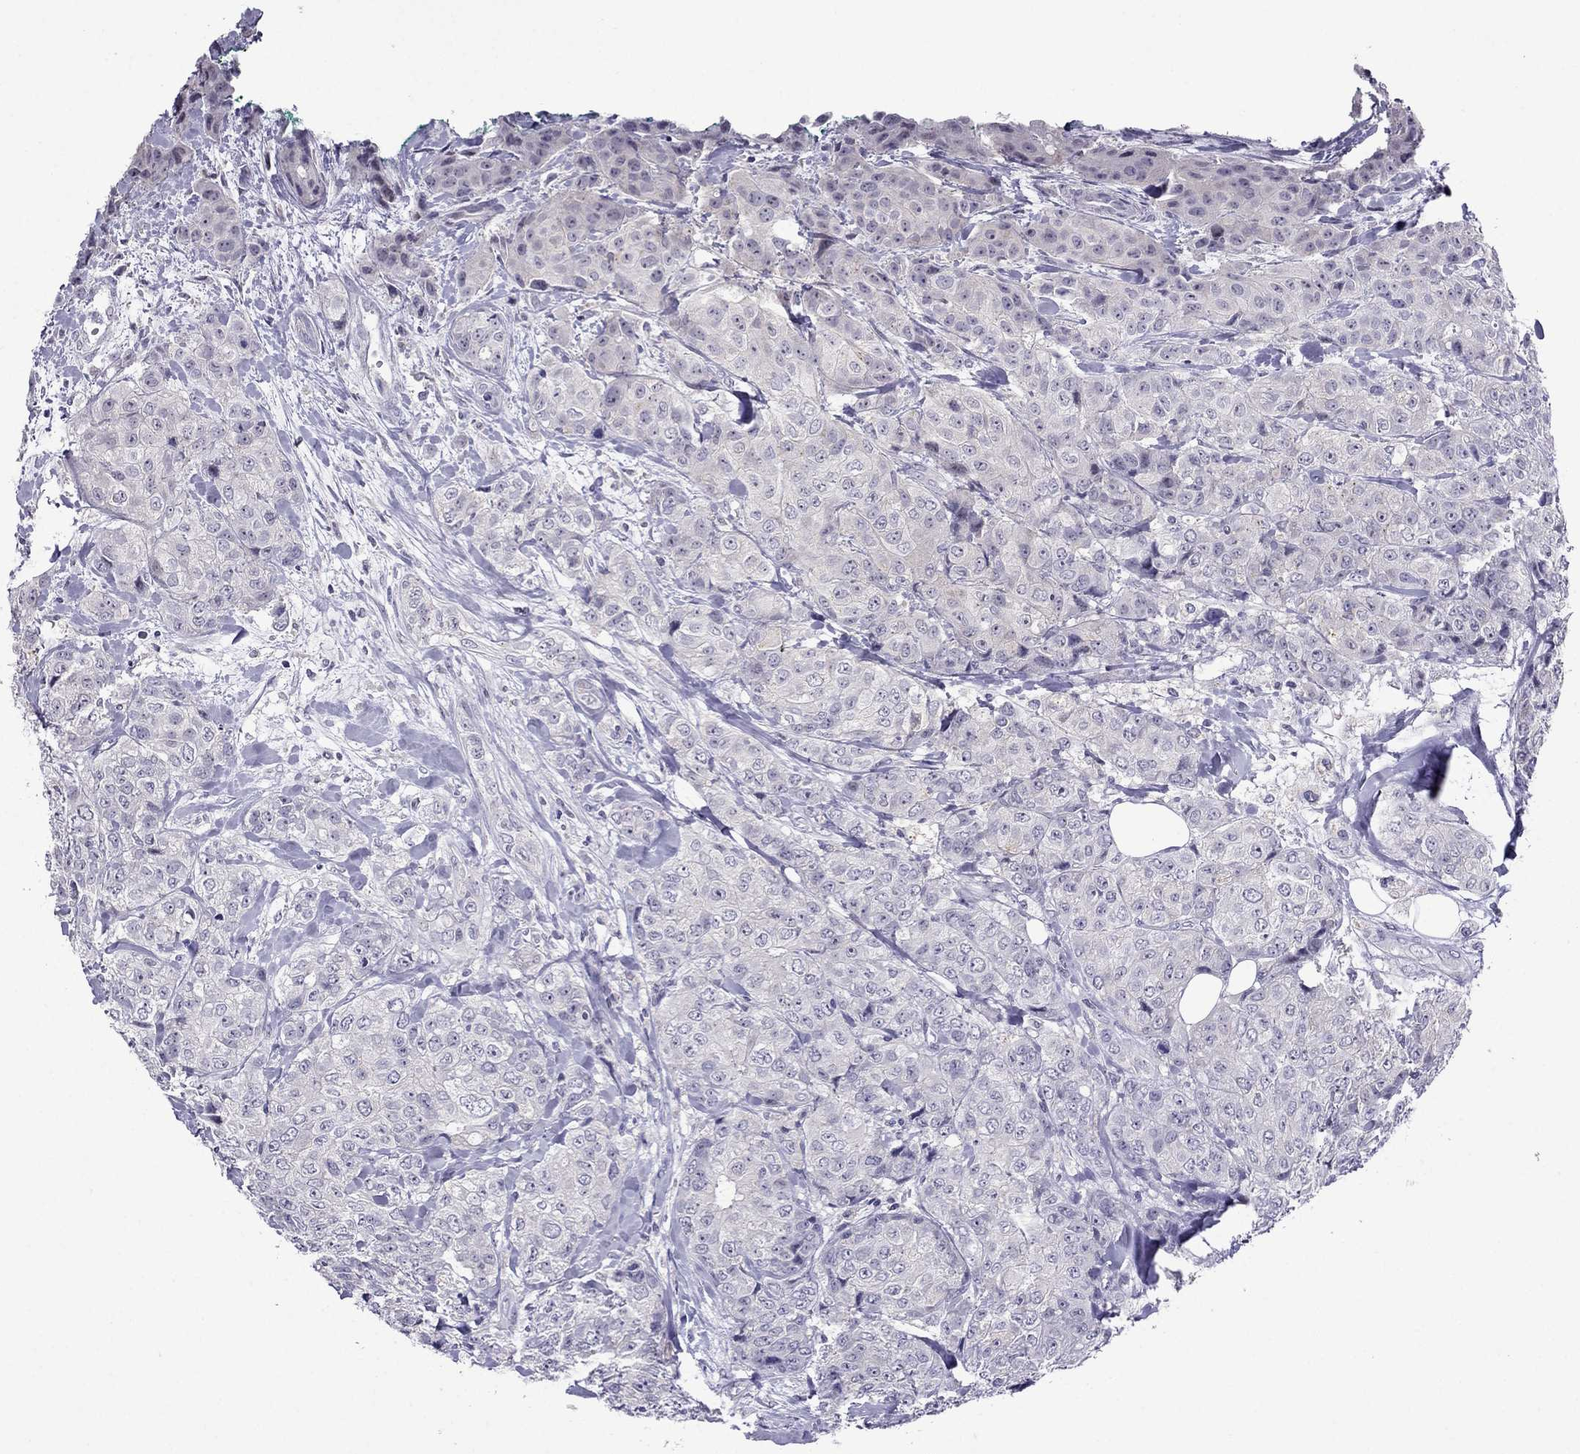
{"staining": {"intensity": "negative", "quantity": "none", "location": "none"}, "tissue": "breast cancer", "cell_type": "Tumor cells", "image_type": "cancer", "snomed": [{"axis": "morphology", "description": "Duct carcinoma"}, {"axis": "topography", "description": "Breast"}], "caption": "Image shows no significant protein positivity in tumor cells of breast cancer (invasive ductal carcinoma). The staining was performed using DAB to visualize the protein expression in brown, while the nuclei were stained in blue with hematoxylin (Magnification: 20x).", "gene": "SPTBN4", "patient": {"sex": "female", "age": 43}}